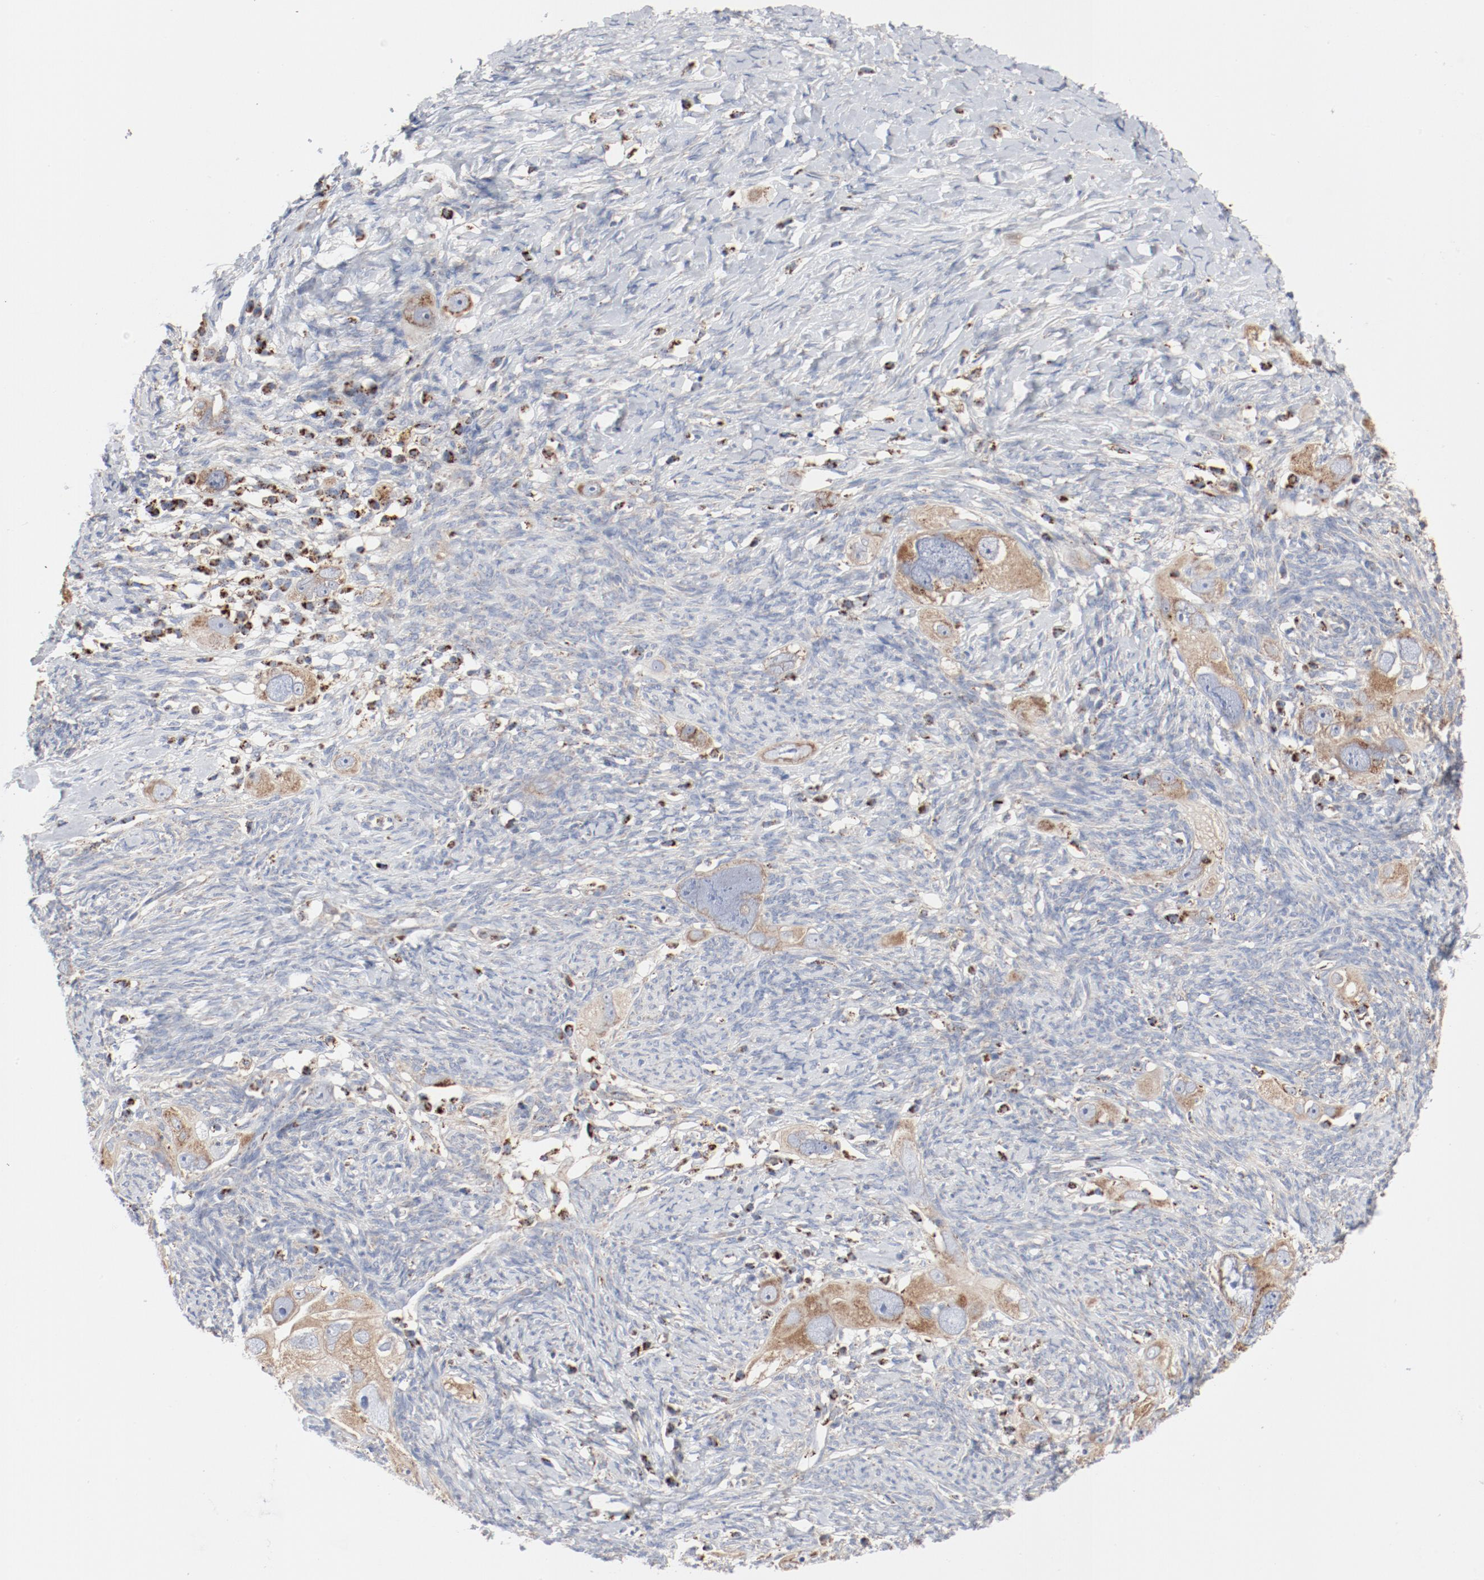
{"staining": {"intensity": "weak", "quantity": ">75%", "location": "cytoplasmic/membranous"}, "tissue": "ovarian cancer", "cell_type": "Tumor cells", "image_type": "cancer", "snomed": [{"axis": "morphology", "description": "Normal tissue, NOS"}, {"axis": "morphology", "description": "Cystadenocarcinoma, serous, NOS"}, {"axis": "topography", "description": "Ovary"}], "caption": "Immunohistochemistry (IHC) image of neoplastic tissue: ovarian cancer (serous cystadenocarcinoma) stained using immunohistochemistry displays low levels of weak protein expression localized specifically in the cytoplasmic/membranous of tumor cells, appearing as a cytoplasmic/membranous brown color.", "gene": "SETD3", "patient": {"sex": "female", "age": 62}}